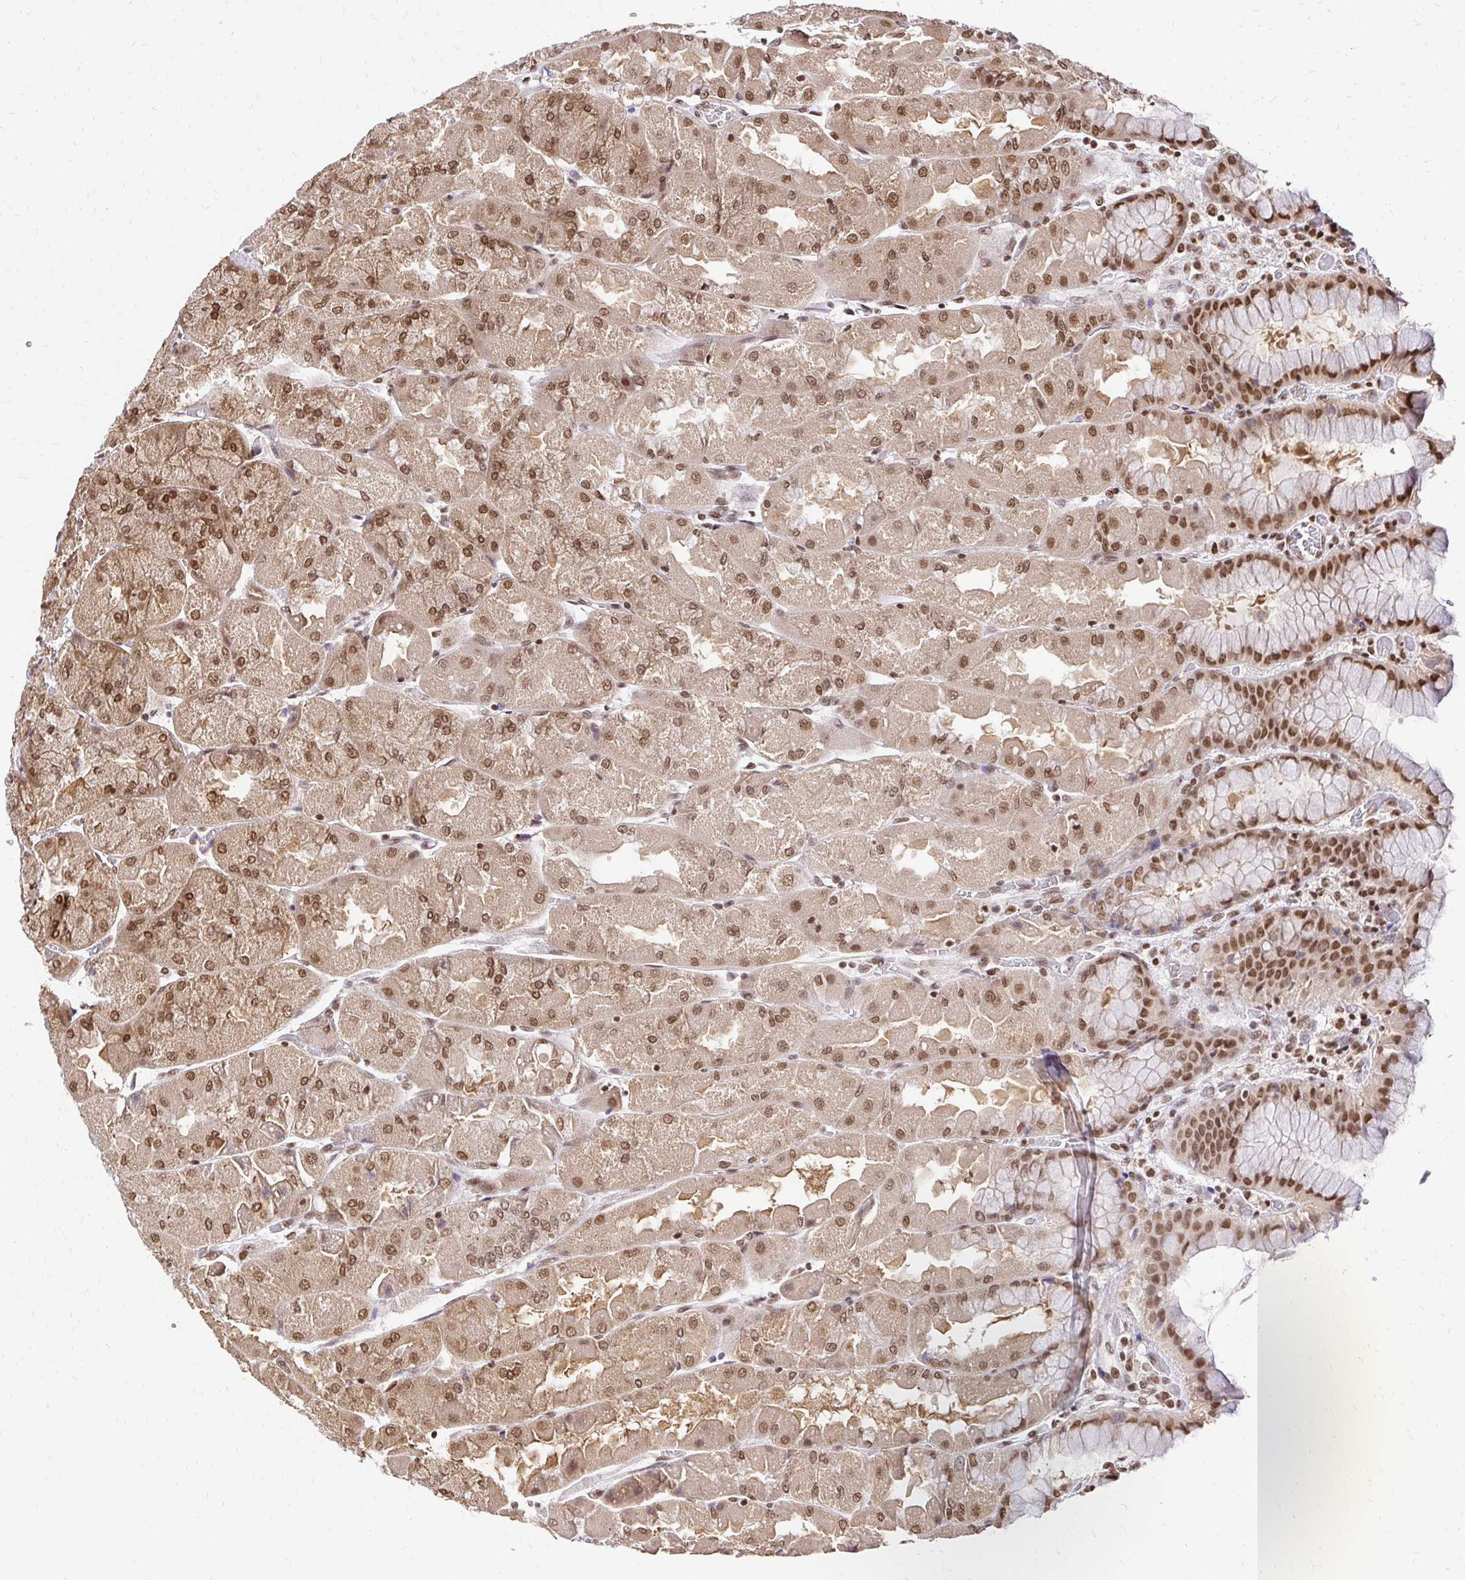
{"staining": {"intensity": "moderate", "quantity": ">75%", "location": "cytoplasmic/membranous,nuclear"}, "tissue": "stomach", "cell_type": "Glandular cells", "image_type": "normal", "snomed": [{"axis": "morphology", "description": "Normal tissue, NOS"}, {"axis": "topography", "description": "Stomach"}], "caption": "A photomicrograph of stomach stained for a protein displays moderate cytoplasmic/membranous,nuclear brown staining in glandular cells.", "gene": "GLYR1", "patient": {"sex": "female", "age": 61}}